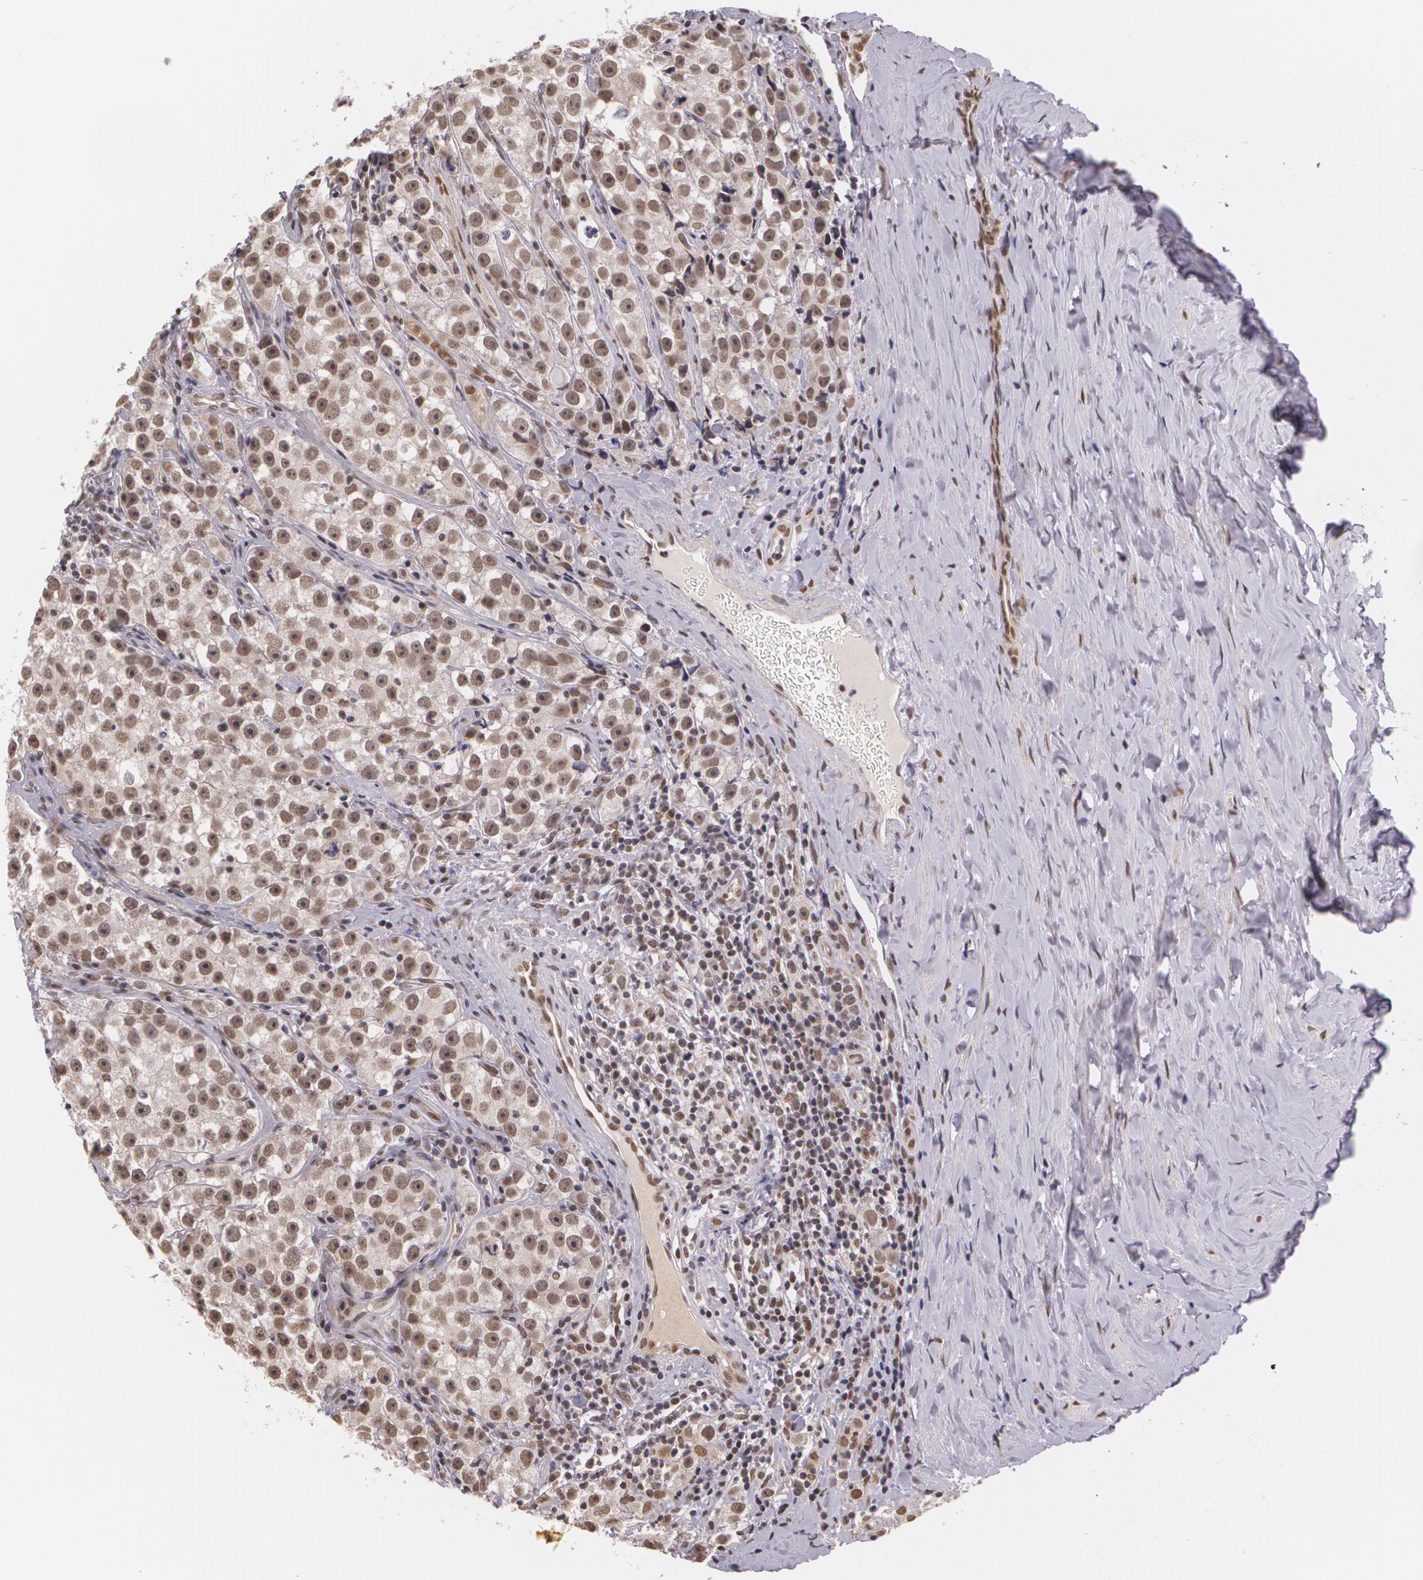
{"staining": {"intensity": "weak", "quantity": ">75%", "location": "nuclear"}, "tissue": "testis cancer", "cell_type": "Tumor cells", "image_type": "cancer", "snomed": [{"axis": "morphology", "description": "Seminoma, NOS"}, {"axis": "topography", "description": "Testis"}], "caption": "Brown immunohistochemical staining in seminoma (testis) displays weak nuclear expression in approximately >75% of tumor cells.", "gene": "ALX1", "patient": {"sex": "male", "age": 32}}